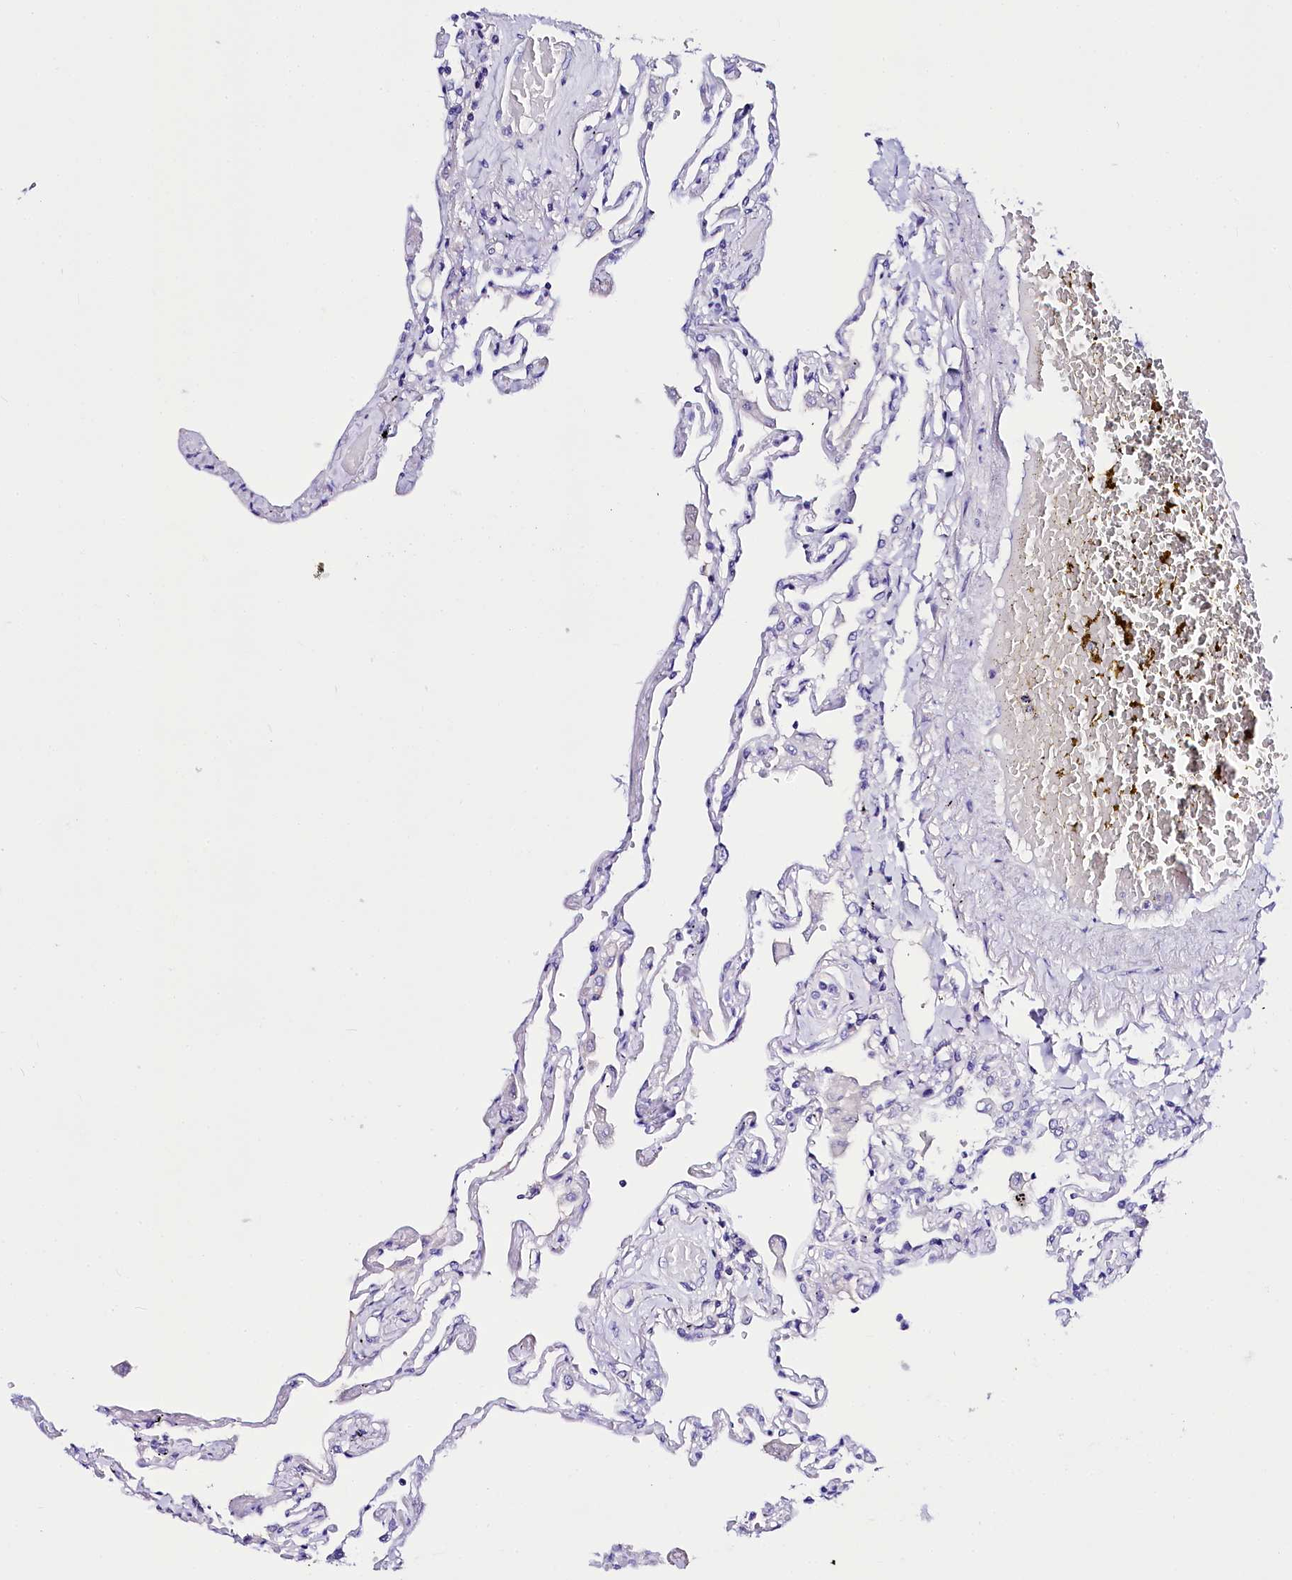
{"staining": {"intensity": "negative", "quantity": "none", "location": "none"}, "tissue": "lung", "cell_type": "Alveolar cells", "image_type": "normal", "snomed": [{"axis": "morphology", "description": "Normal tissue, NOS"}, {"axis": "topography", "description": "Lung"}], "caption": "DAB immunohistochemical staining of unremarkable lung displays no significant positivity in alveolar cells.", "gene": "A2ML1", "patient": {"sex": "female", "age": 67}}